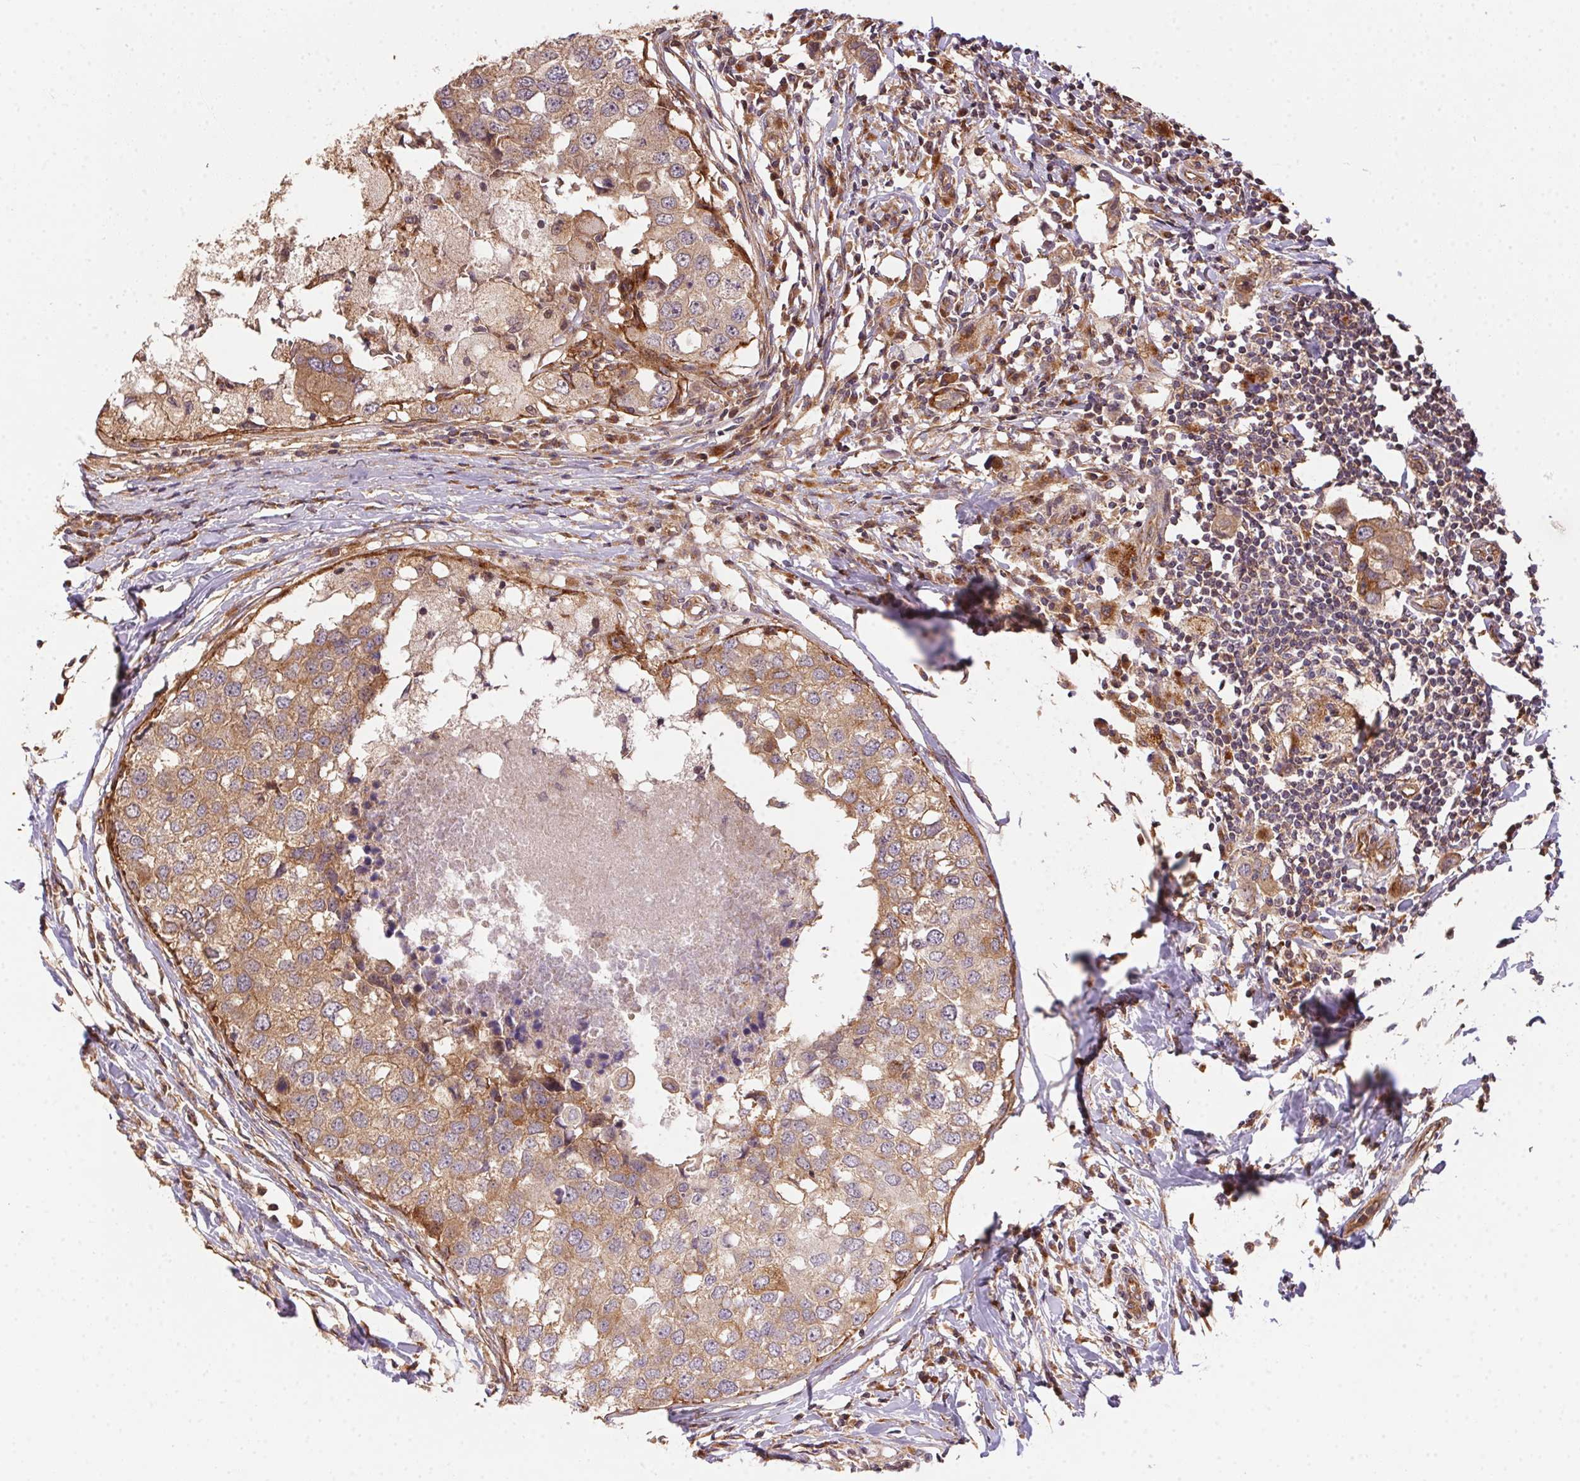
{"staining": {"intensity": "weak", "quantity": ">75%", "location": "cytoplasmic/membranous"}, "tissue": "breast cancer", "cell_type": "Tumor cells", "image_type": "cancer", "snomed": [{"axis": "morphology", "description": "Duct carcinoma"}, {"axis": "topography", "description": "Breast"}], "caption": "Weak cytoplasmic/membranous protein staining is present in about >75% of tumor cells in breast cancer (infiltrating ductal carcinoma).", "gene": "USE1", "patient": {"sex": "female", "age": 27}}